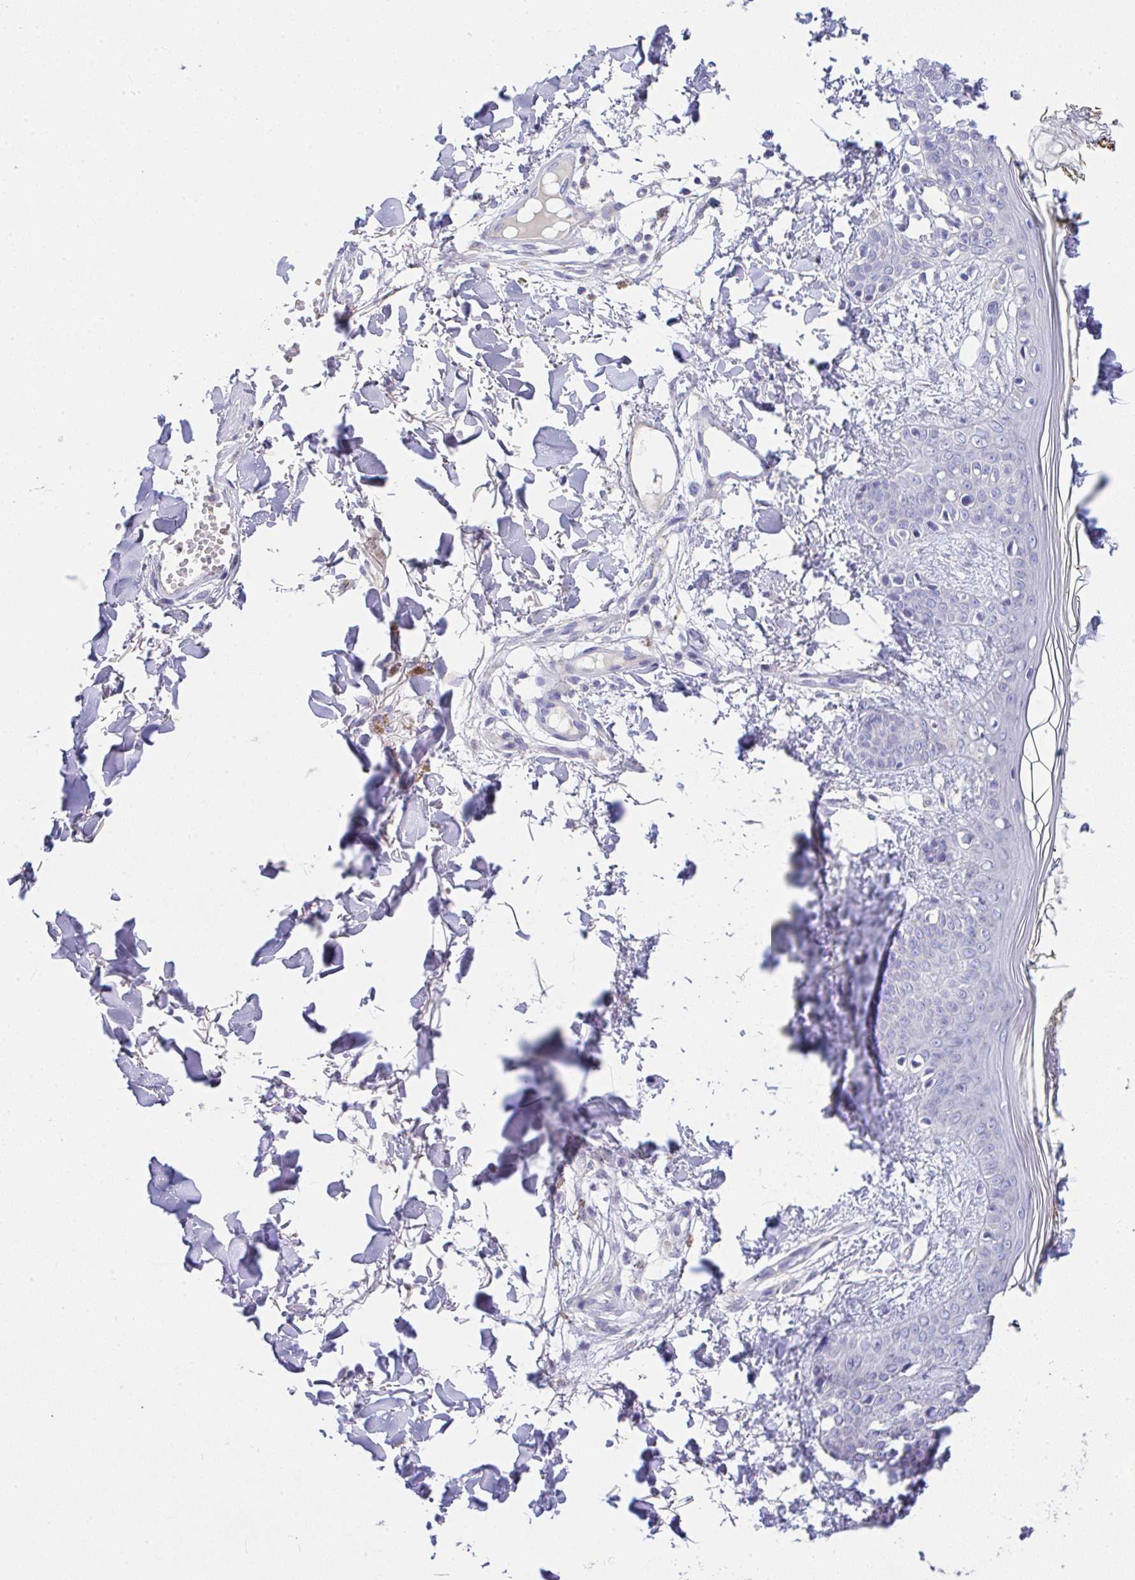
{"staining": {"intensity": "negative", "quantity": "none", "location": "none"}, "tissue": "skin", "cell_type": "Fibroblasts", "image_type": "normal", "snomed": [{"axis": "morphology", "description": "Normal tissue, NOS"}, {"axis": "topography", "description": "Skin"}], "caption": "The photomicrograph reveals no significant positivity in fibroblasts of skin. The staining was performed using DAB (3,3'-diaminobenzidine) to visualize the protein expression in brown, while the nuclei were stained in blue with hematoxylin (Magnification: 20x).", "gene": "SERPINE3", "patient": {"sex": "female", "age": 34}}